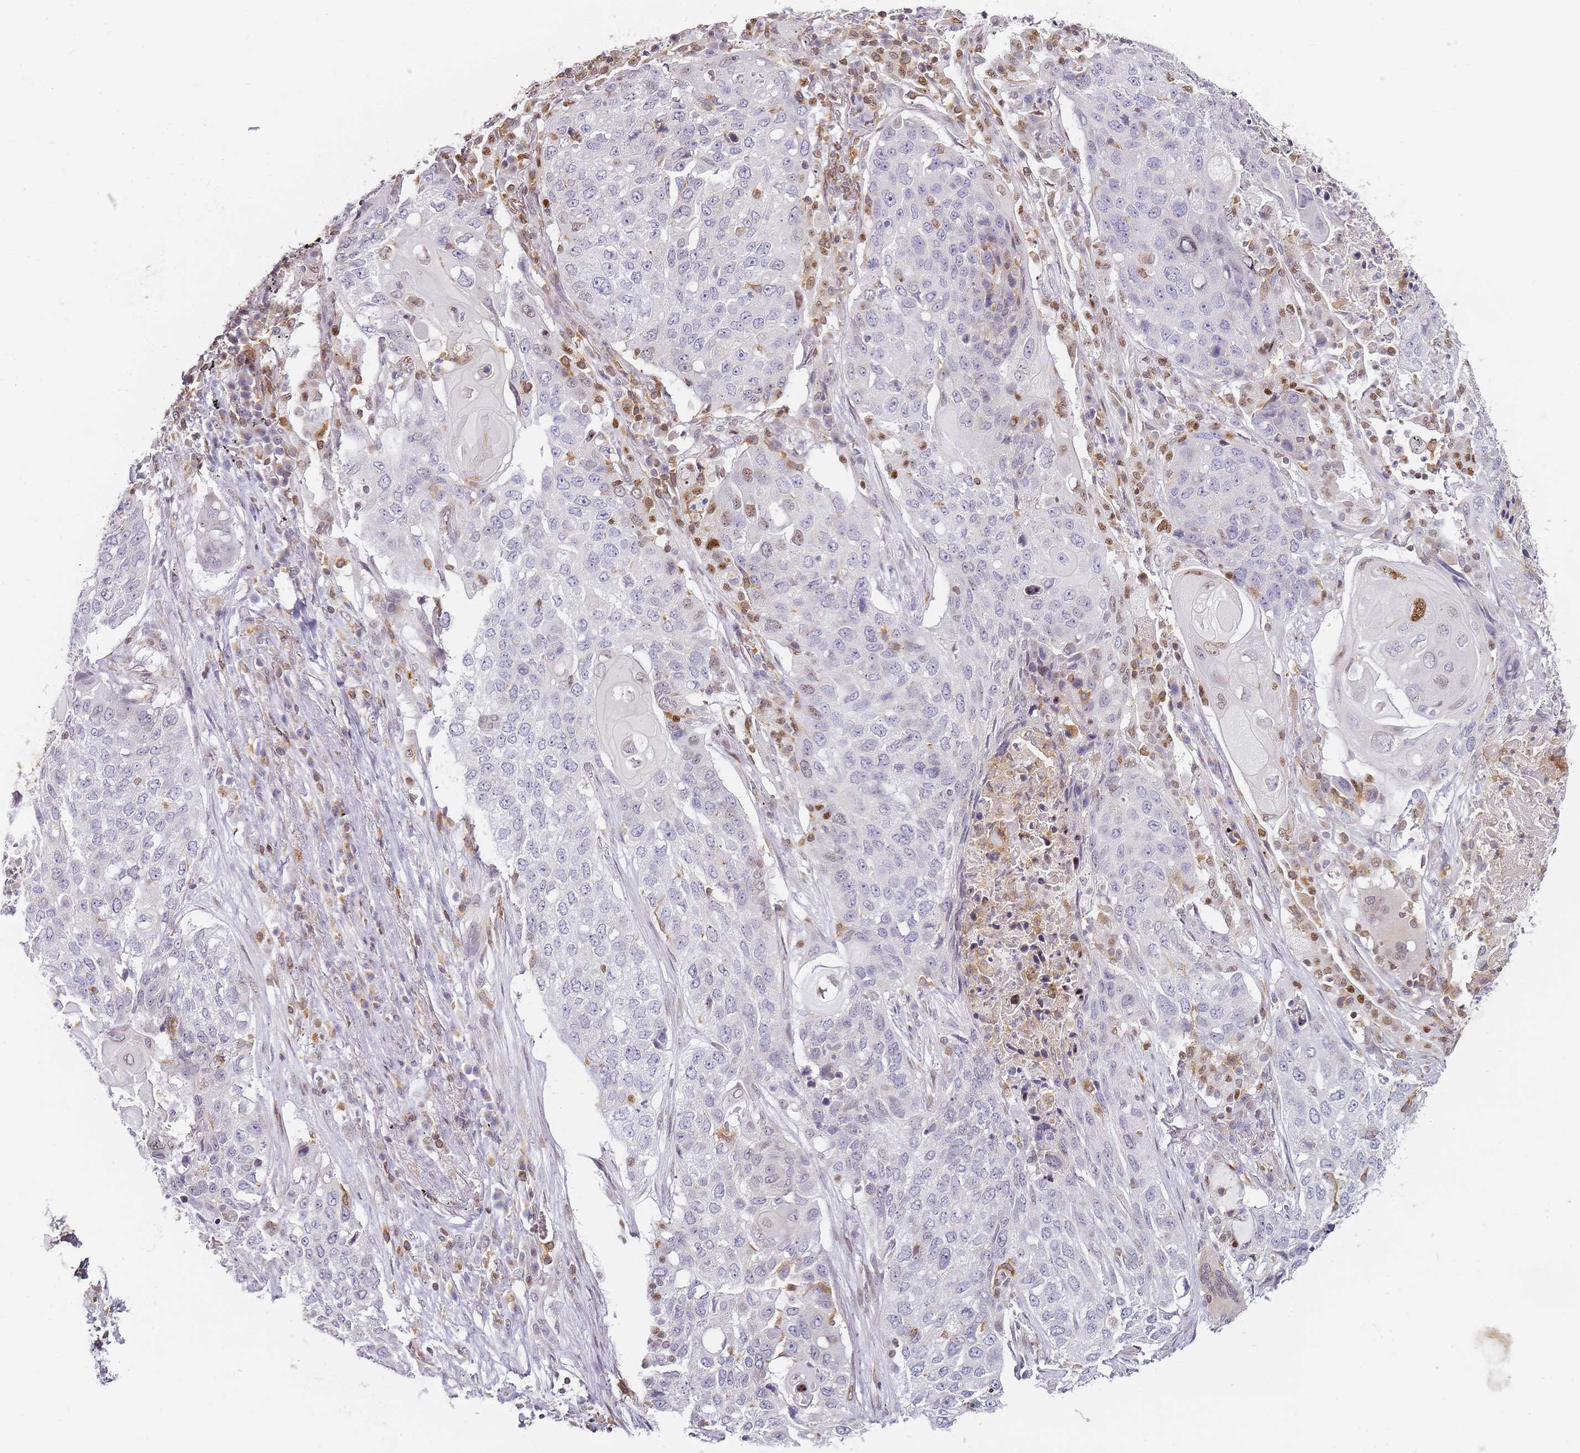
{"staining": {"intensity": "negative", "quantity": "none", "location": "none"}, "tissue": "lung cancer", "cell_type": "Tumor cells", "image_type": "cancer", "snomed": [{"axis": "morphology", "description": "Squamous cell carcinoma, NOS"}, {"axis": "topography", "description": "Lung"}], "caption": "This is an immunohistochemistry image of human lung squamous cell carcinoma. There is no staining in tumor cells.", "gene": "JAKMIP1", "patient": {"sex": "female", "age": 63}}